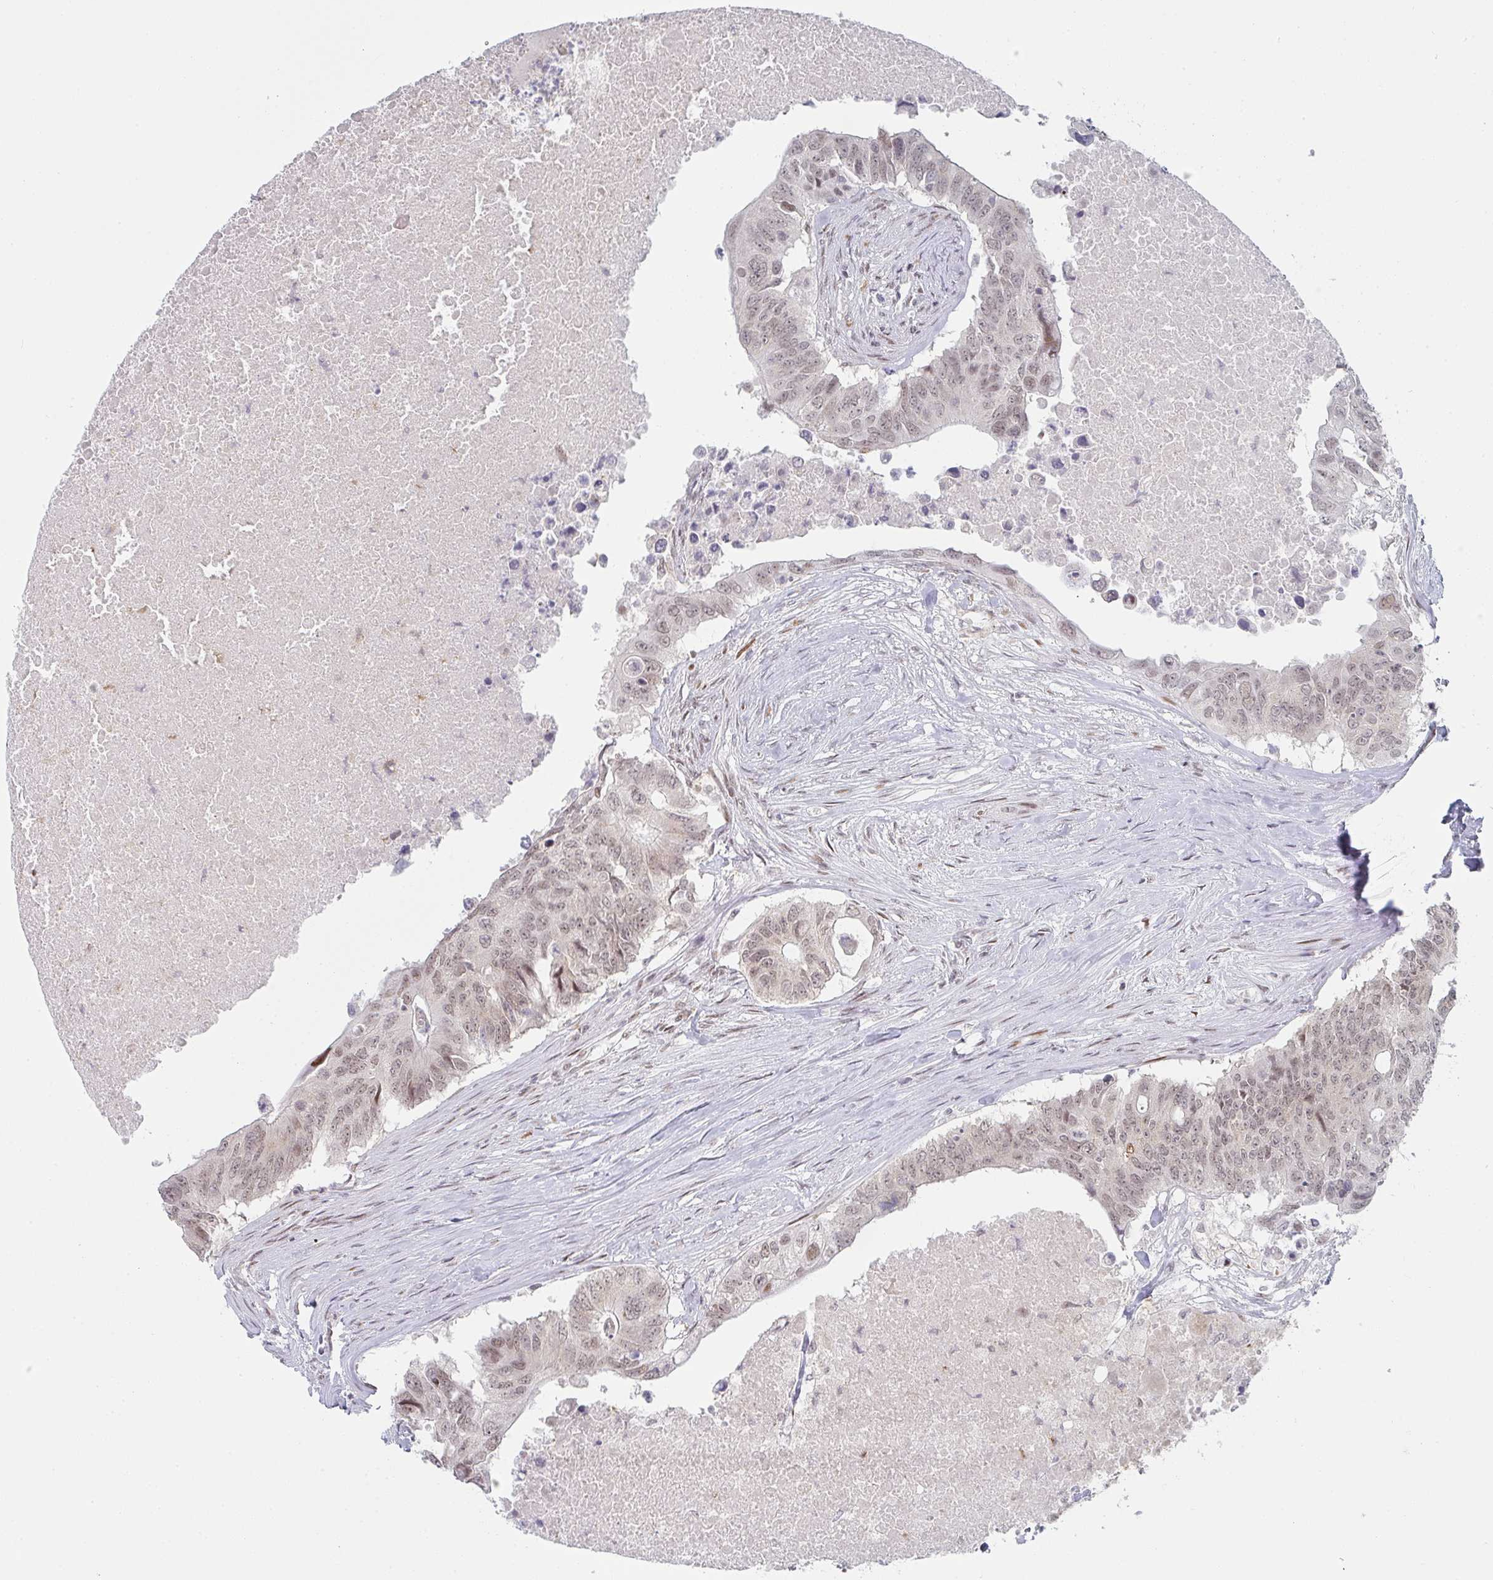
{"staining": {"intensity": "weak", "quantity": ">75%", "location": "nuclear"}, "tissue": "colorectal cancer", "cell_type": "Tumor cells", "image_type": "cancer", "snomed": [{"axis": "morphology", "description": "Adenocarcinoma, NOS"}, {"axis": "topography", "description": "Colon"}], "caption": "DAB immunohistochemical staining of colorectal cancer (adenocarcinoma) shows weak nuclear protein positivity in approximately >75% of tumor cells.", "gene": "LIN54", "patient": {"sex": "male", "age": 71}}